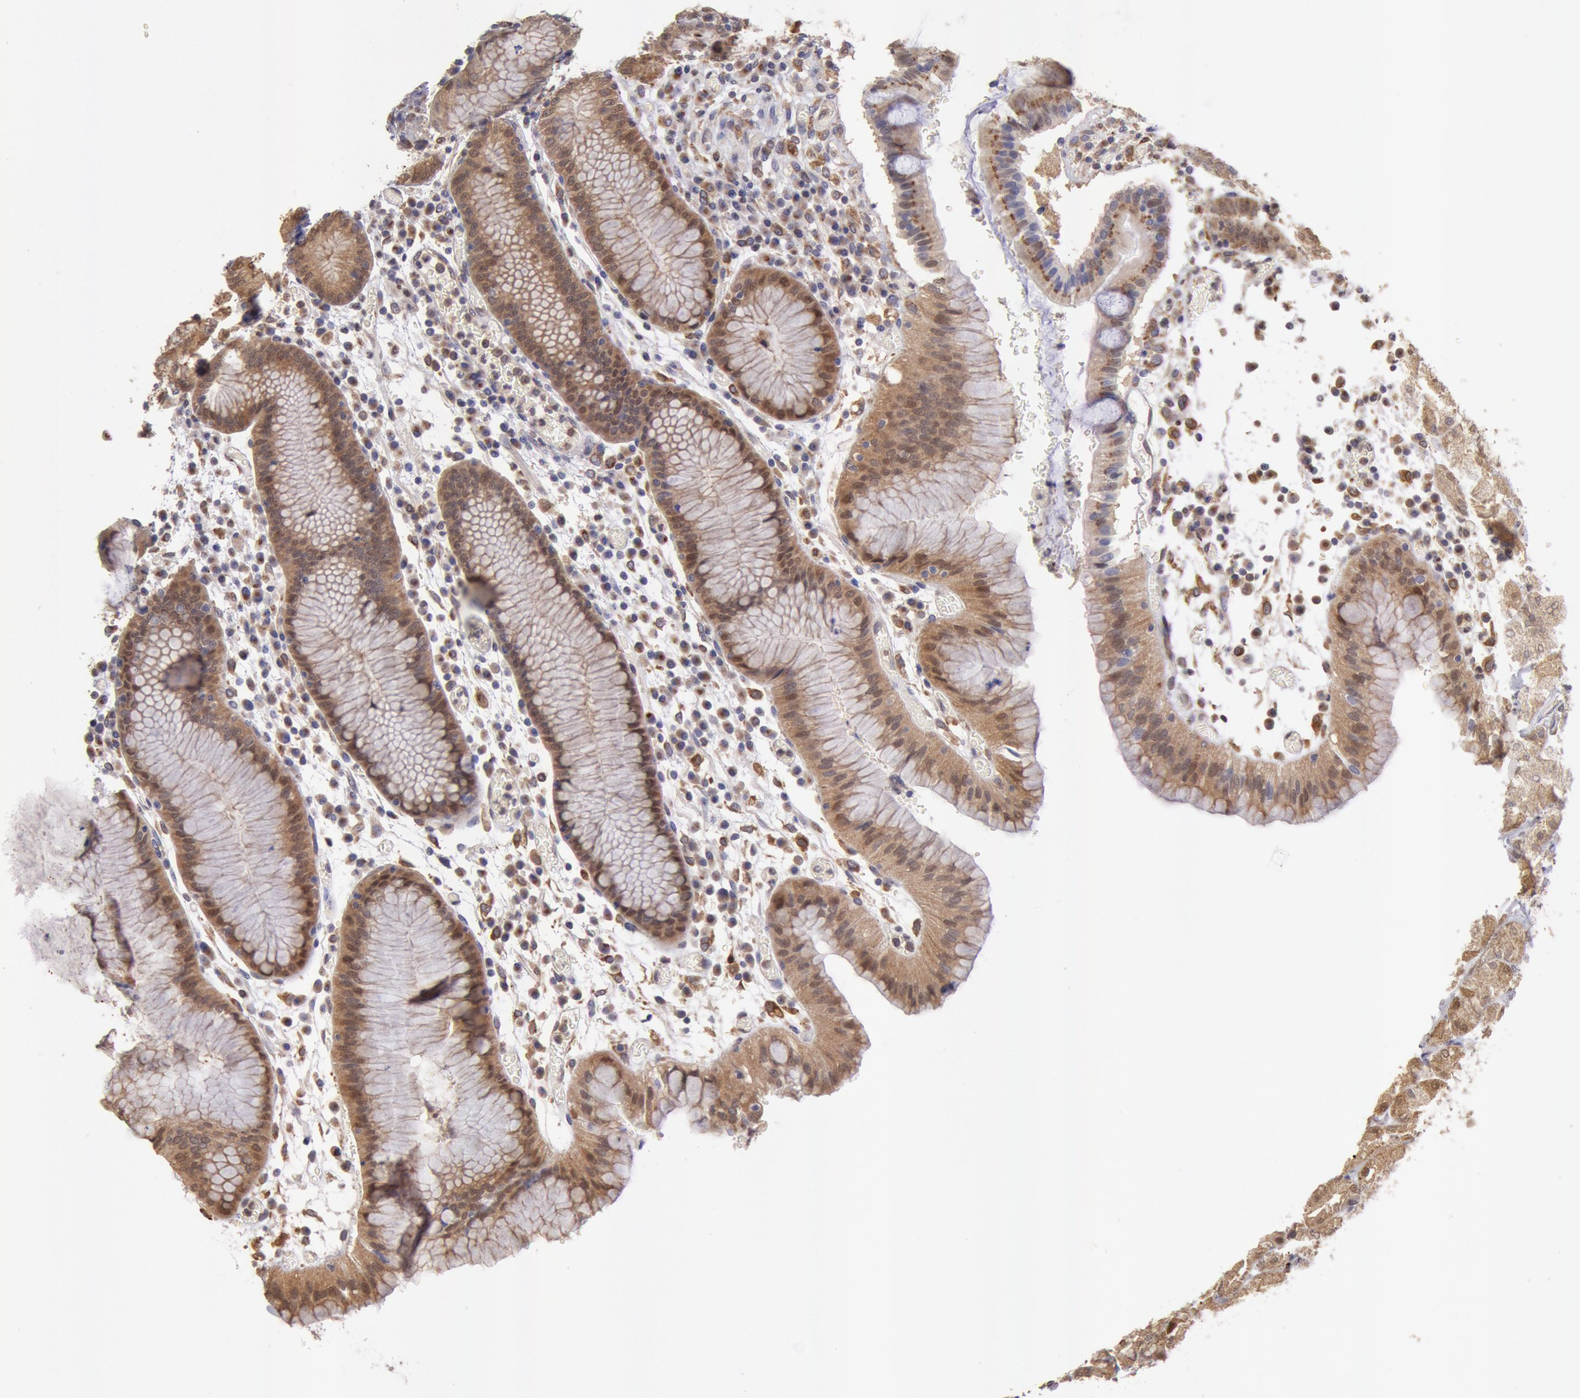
{"staining": {"intensity": "moderate", "quantity": ">75%", "location": "cytoplasmic/membranous,nuclear"}, "tissue": "stomach", "cell_type": "Glandular cells", "image_type": "normal", "snomed": [{"axis": "morphology", "description": "Normal tissue, NOS"}, {"axis": "topography", "description": "Stomach, lower"}], "caption": "Stomach stained with immunohistochemistry (IHC) shows moderate cytoplasmic/membranous,nuclear positivity in about >75% of glandular cells. (brown staining indicates protein expression, while blue staining denotes nuclei).", "gene": "COMT", "patient": {"sex": "female", "age": 73}}